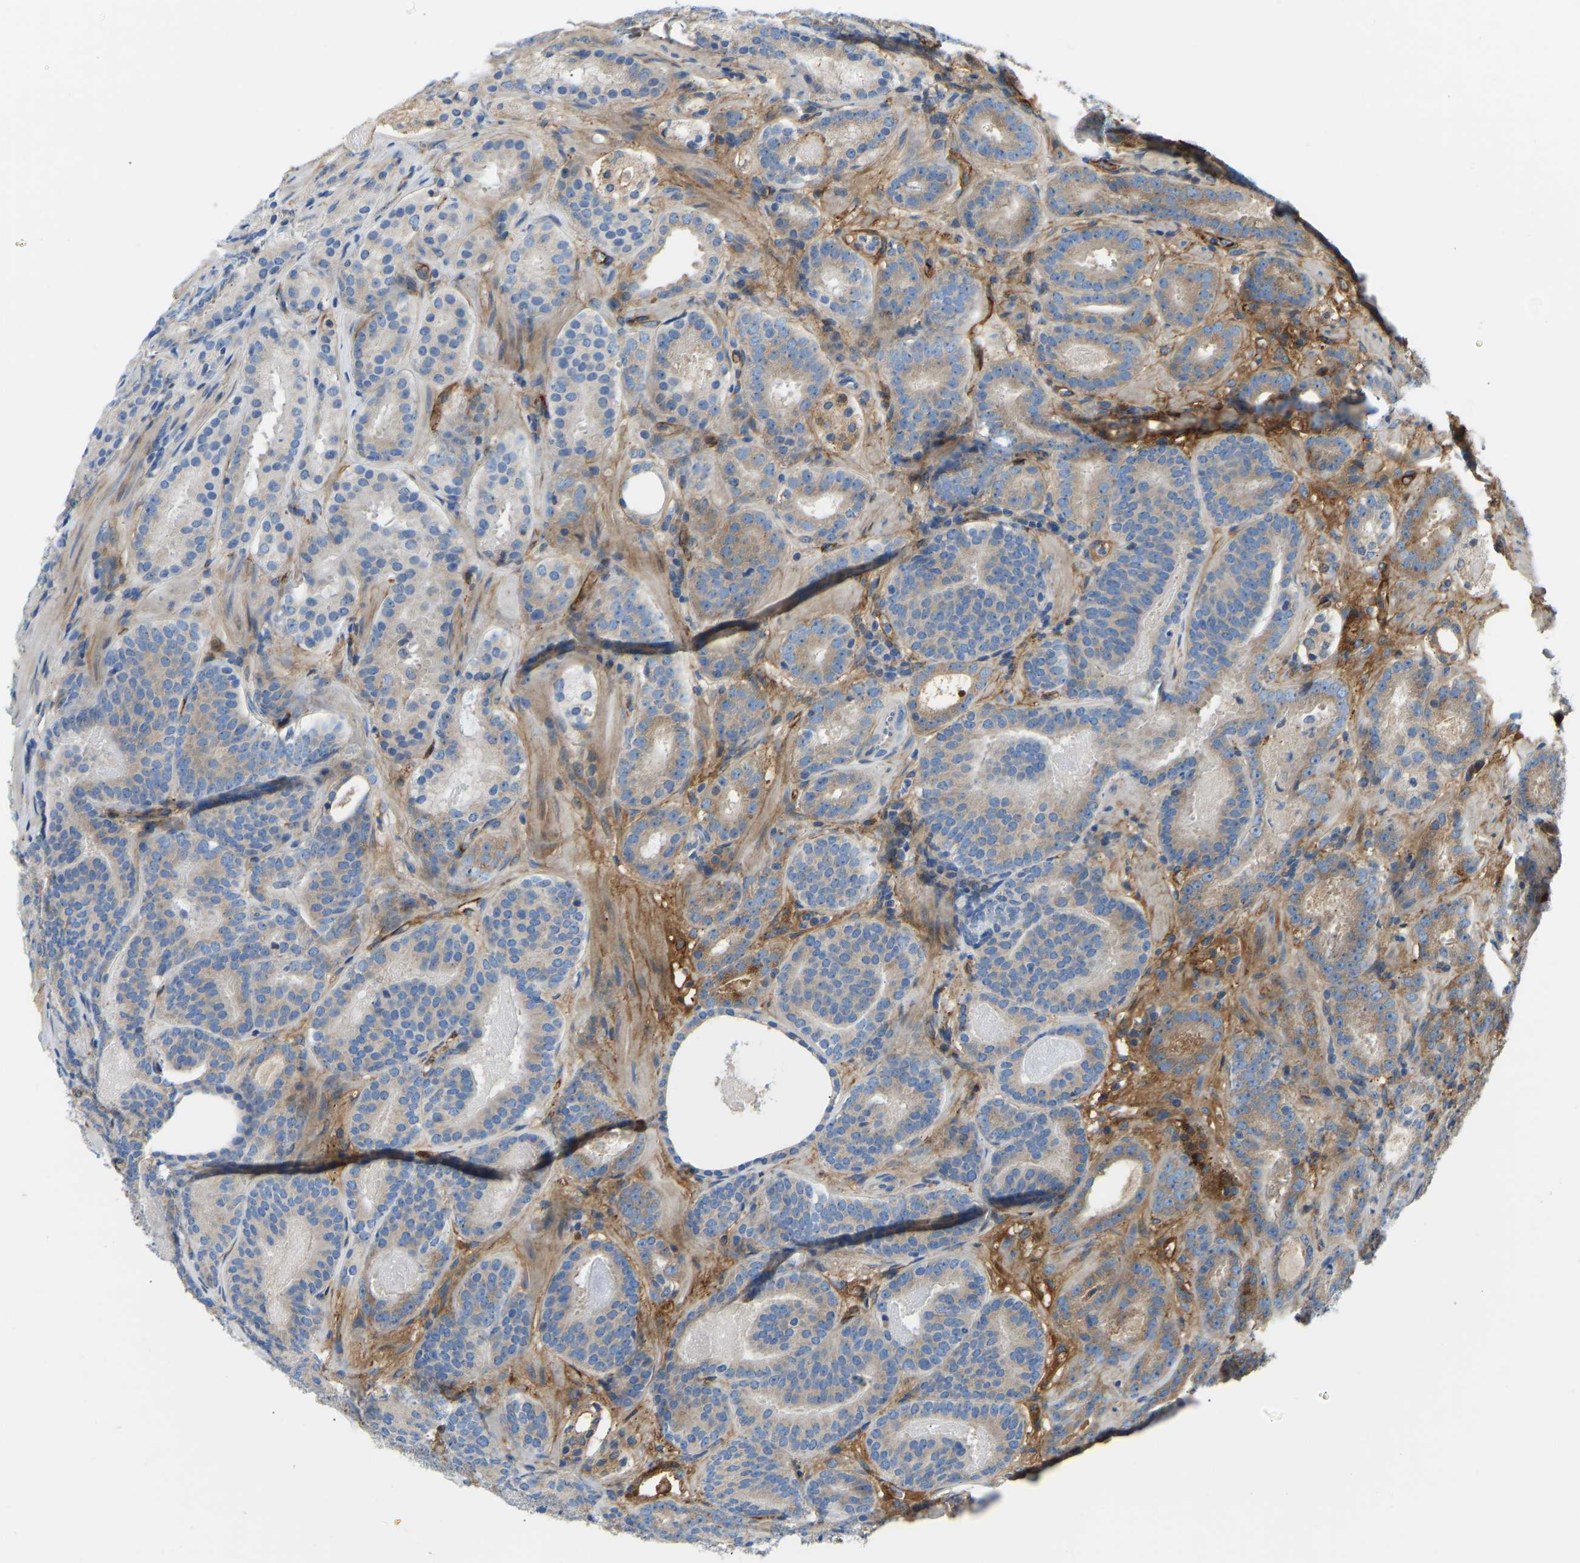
{"staining": {"intensity": "weak", "quantity": ">75%", "location": "cytoplasmic/membranous"}, "tissue": "prostate cancer", "cell_type": "Tumor cells", "image_type": "cancer", "snomed": [{"axis": "morphology", "description": "Adenocarcinoma, Low grade"}, {"axis": "topography", "description": "Prostate"}], "caption": "IHC micrograph of prostate adenocarcinoma (low-grade) stained for a protein (brown), which reveals low levels of weak cytoplasmic/membranous expression in about >75% of tumor cells.", "gene": "COL15A1", "patient": {"sex": "male", "age": 69}}